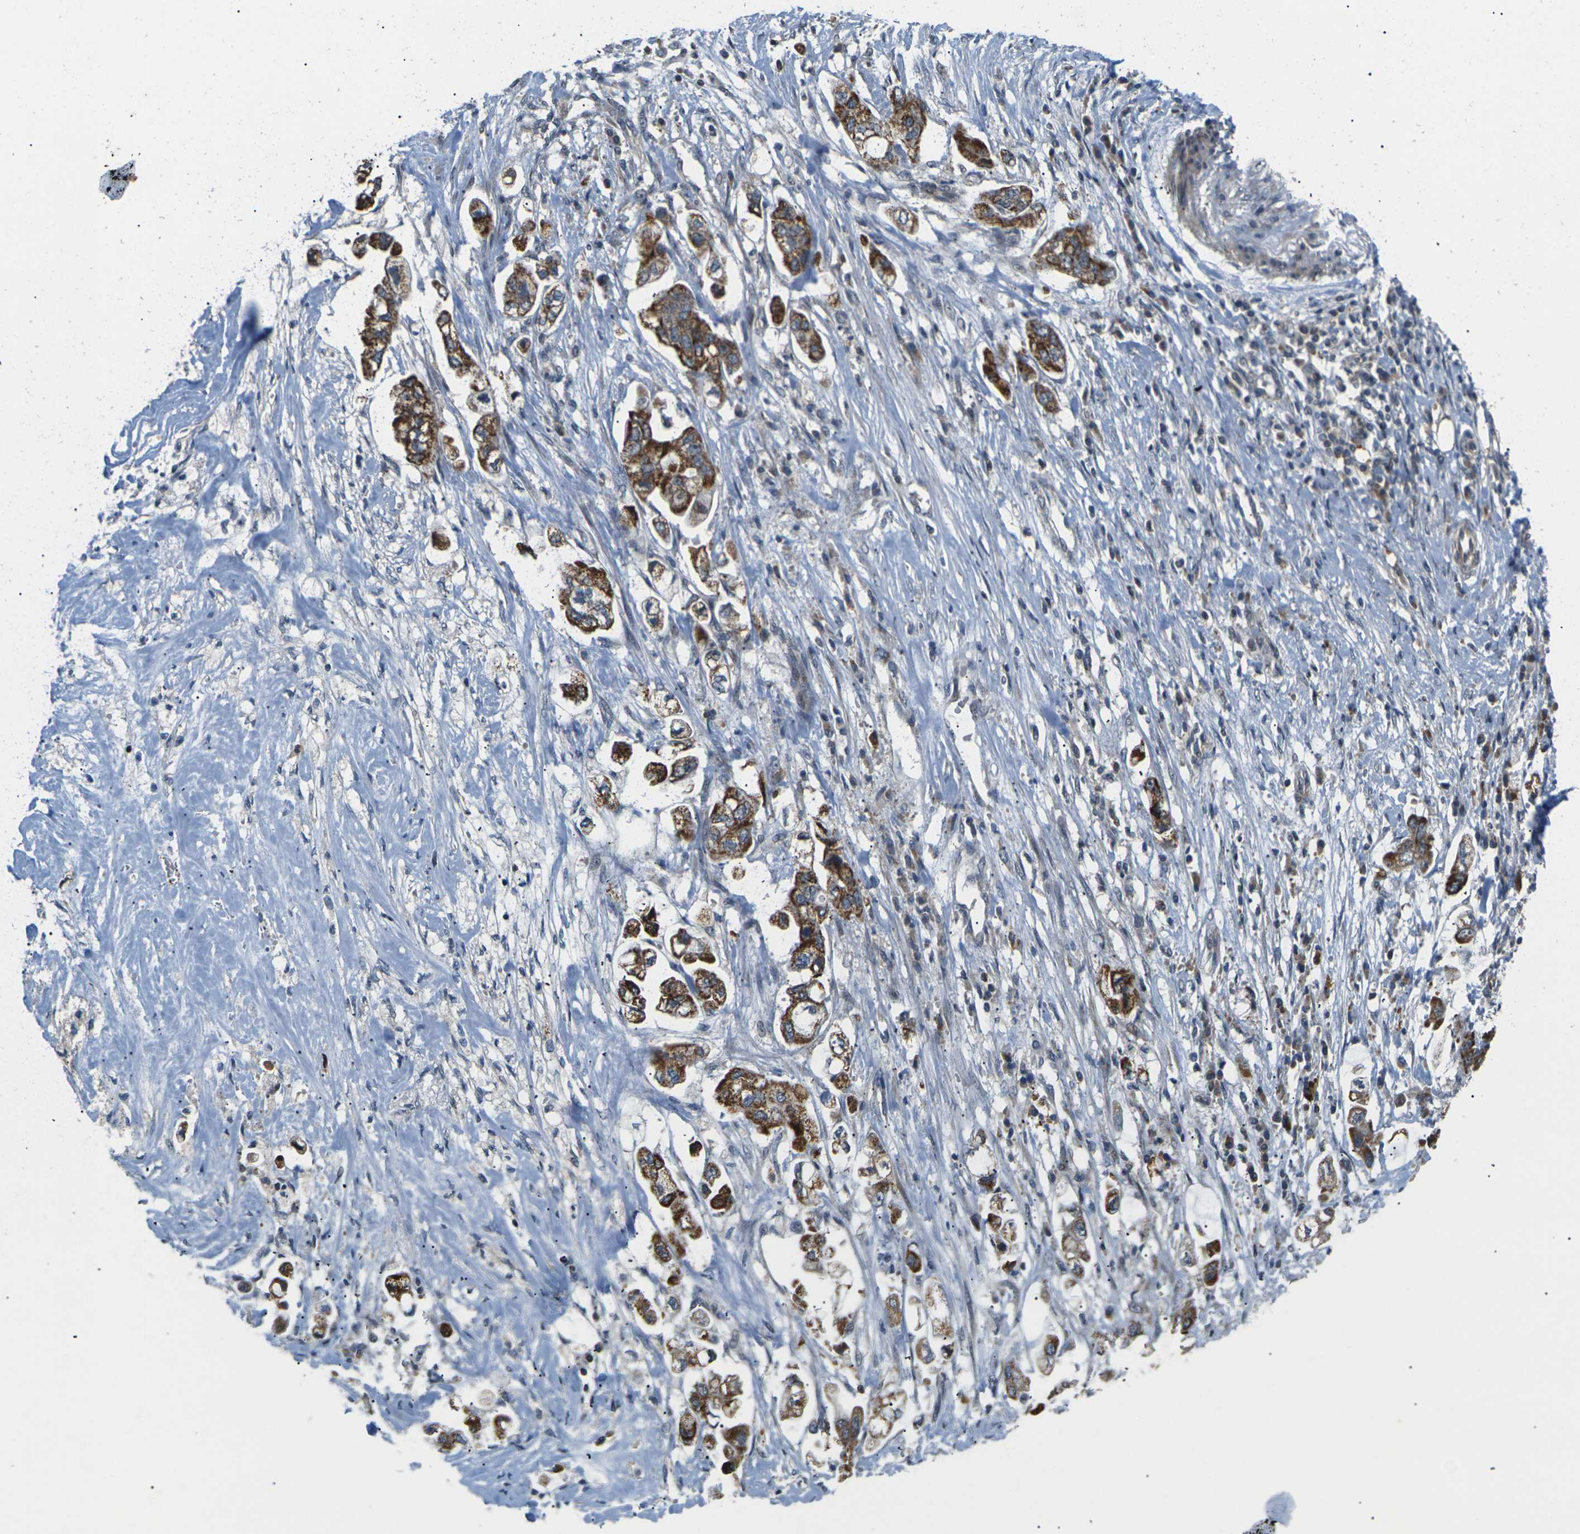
{"staining": {"intensity": "strong", "quantity": ">75%", "location": "cytoplasmic/membranous"}, "tissue": "stomach cancer", "cell_type": "Tumor cells", "image_type": "cancer", "snomed": [{"axis": "morphology", "description": "Adenocarcinoma, NOS"}, {"axis": "topography", "description": "Stomach"}], "caption": "Protein analysis of stomach adenocarcinoma tissue reveals strong cytoplasmic/membranous expression in about >75% of tumor cells. (Brightfield microscopy of DAB IHC at high magnification).", "gene": "RPS6KA3", "patient": {"sex": "male", "age": 62}}